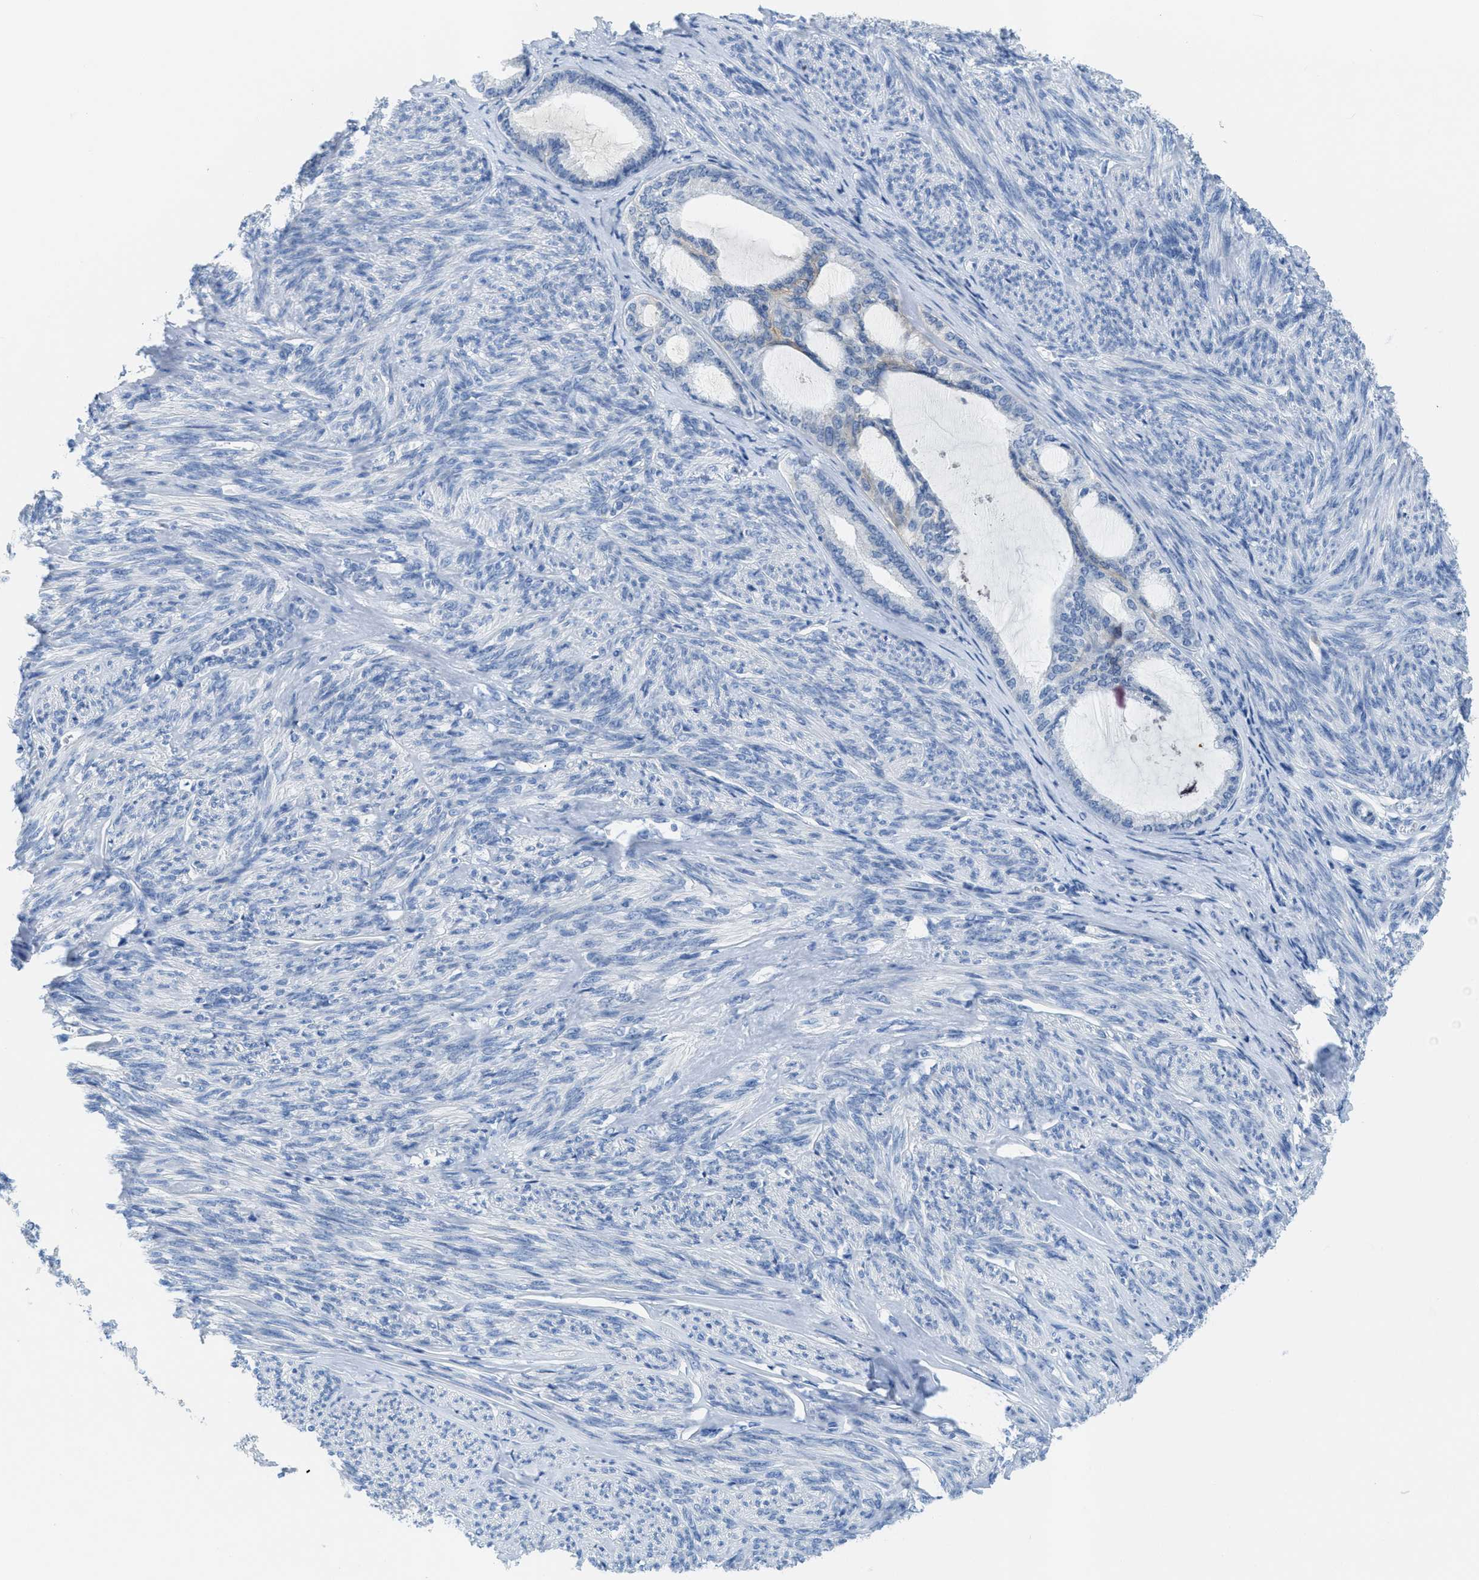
{"staining": {"intensity": "negative", "quantity": "none", "location": "none"}, "tissue": "endometrial cancer", "cell_type": "Tumor cells", "image_type": "cancer", "snomed": [{"axis": "morphology", "description": "Adenocarcinoma, NOS"}, {"axis": "topography", "description": "Endometrium"}], "caption": "This is a histopathology image of immunohistochemistry (IHC) staining of endometrial cancer, which shows no staining in tumor cells. The staining was performed using DAB to visualize the protein expression in brown, while the nuclei were stained in blue with hematoxylin (Magnification: 20x).", "gene": "CNNM4", "patient": {"sex": "female", "age": 86}}